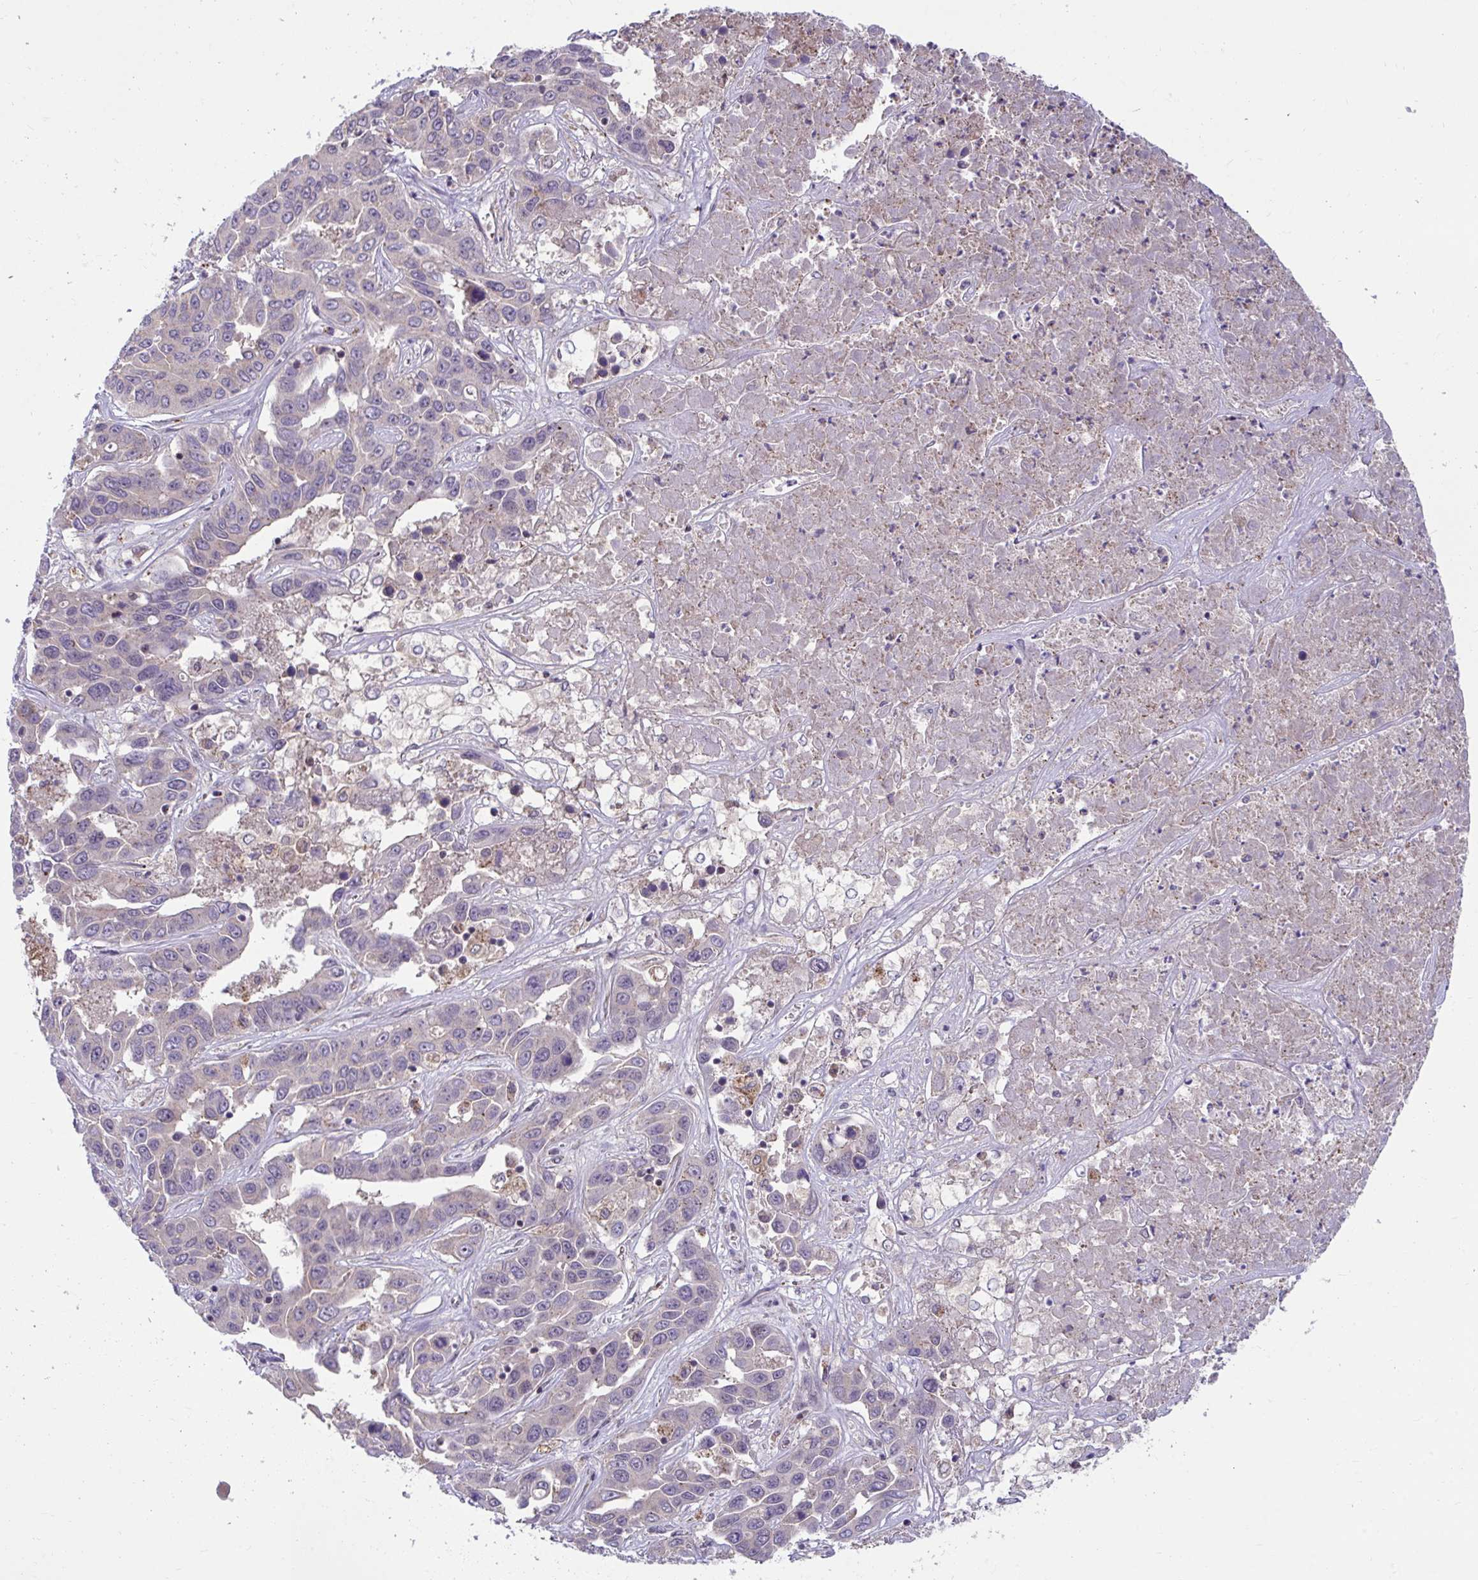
{"staining": {"intensity": "weak", "quantity": "<25%", "location": "nuclear"}, "tissue": "liver cancer", "cell_type": "Tumor cells", "image_type": "cancer", "snomed": [{"axis": "morphology", "description": "Cholangiocarcinoma"}, {"axis": "topography", "description": "Liver"}], "caption": "A high-resolution photomicrograph shows immunohistochemistry staining of cholangiocarcinoma (liver), which demonstrates no significant staining in tumor cells. (IHC, brightfield microscopy, high magnification).", "gene": "IST1", "patient": {"sex": "female", "age": 52}}